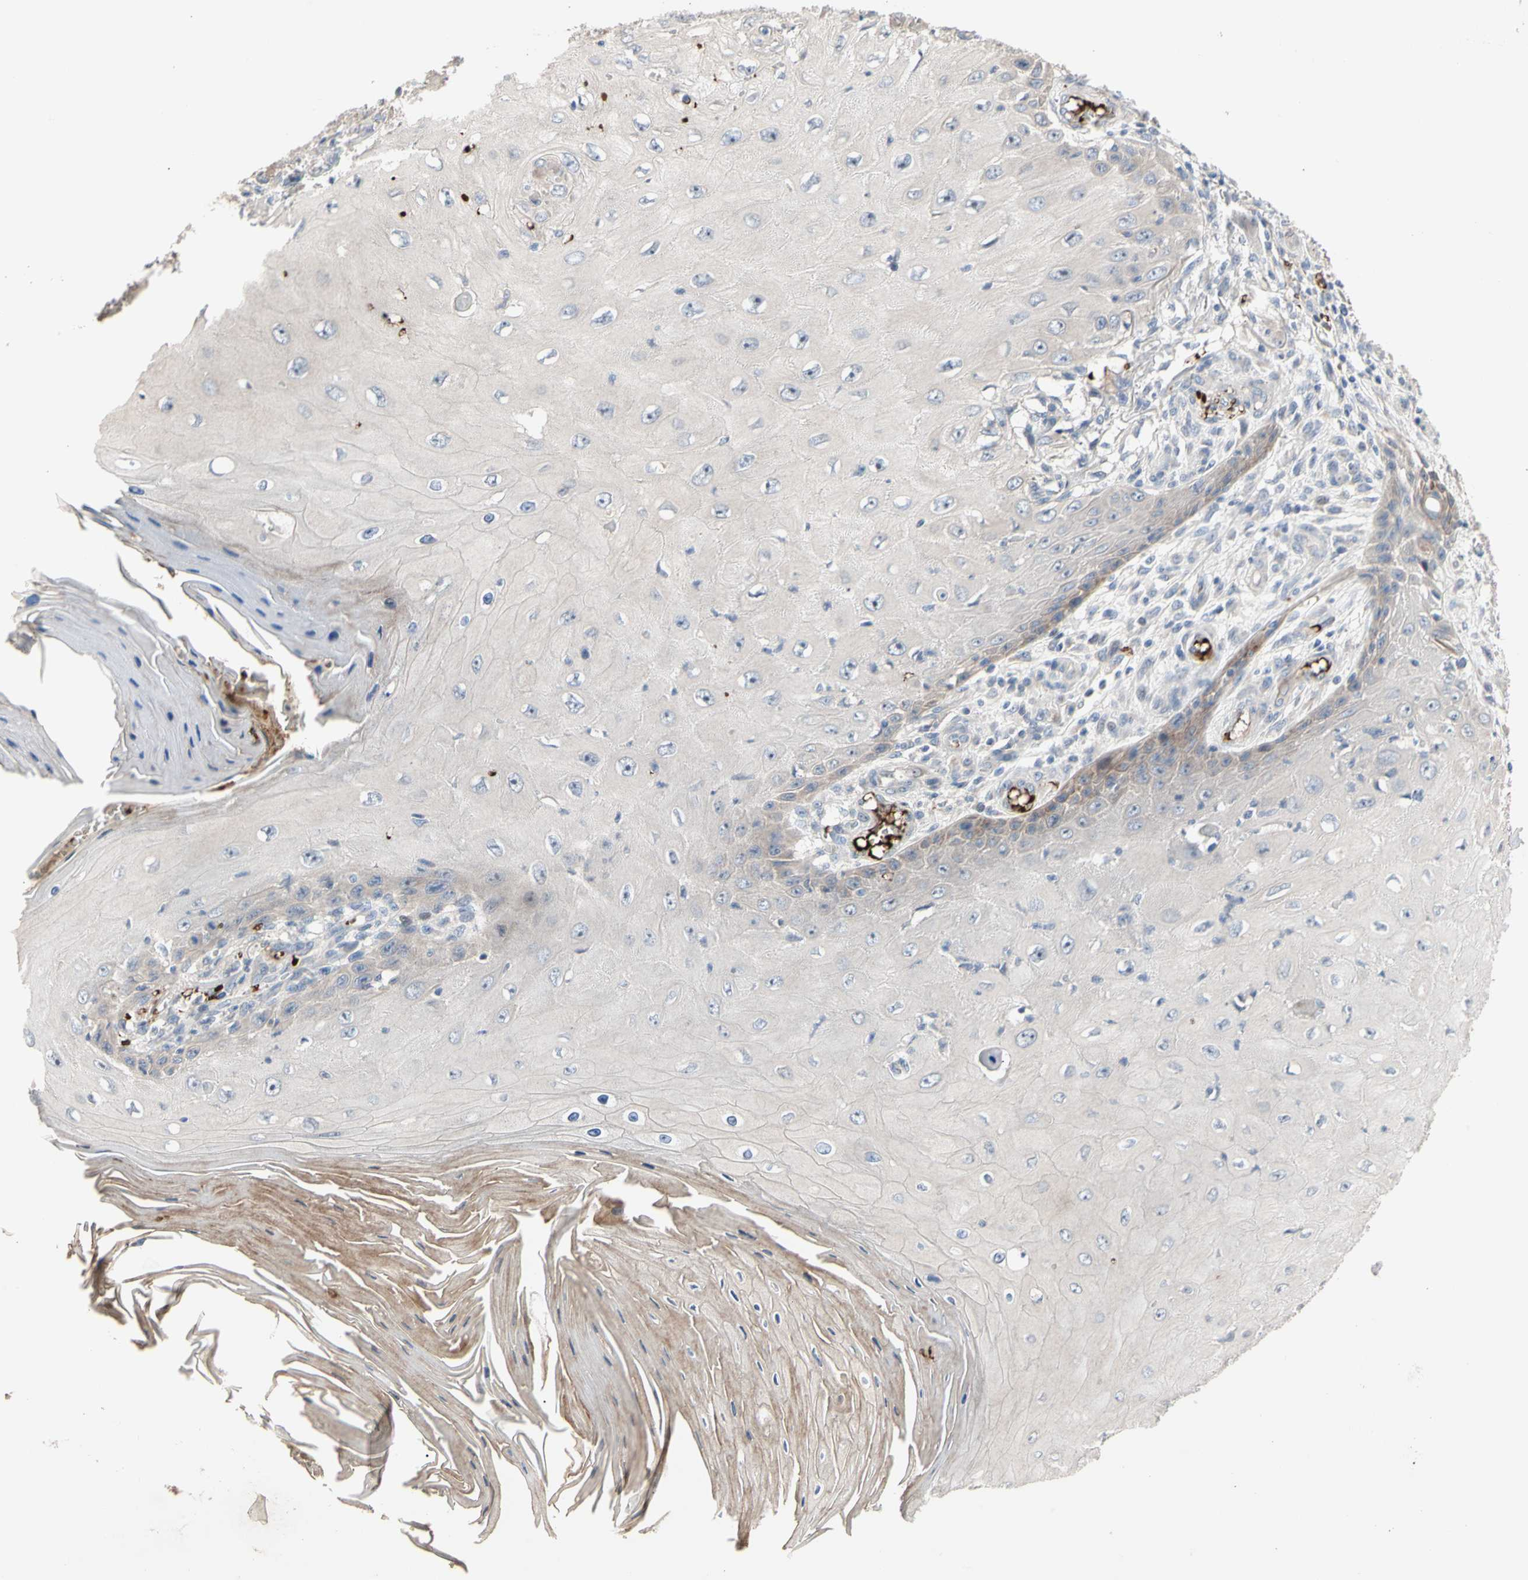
{"staining": {"intensity": "weak", "quantity": "<25%", "location": "cytoplasmic/membranous"}, "tissue": "skin cancer", "cell_type": "Tumor cells", "image_type": "cancer", "snomed": [{"axis": "morphology", "description": "Squamous cell carcinoma, NOS"}, {"axis": "topography", "description": "Skin"}], "caption": "The photomicrograph reveals no significant expression in tumor cells of skin squamous cell carcinoma.", "gene": "HMGCR", "patient": {"sex": "female", "age": 73}}